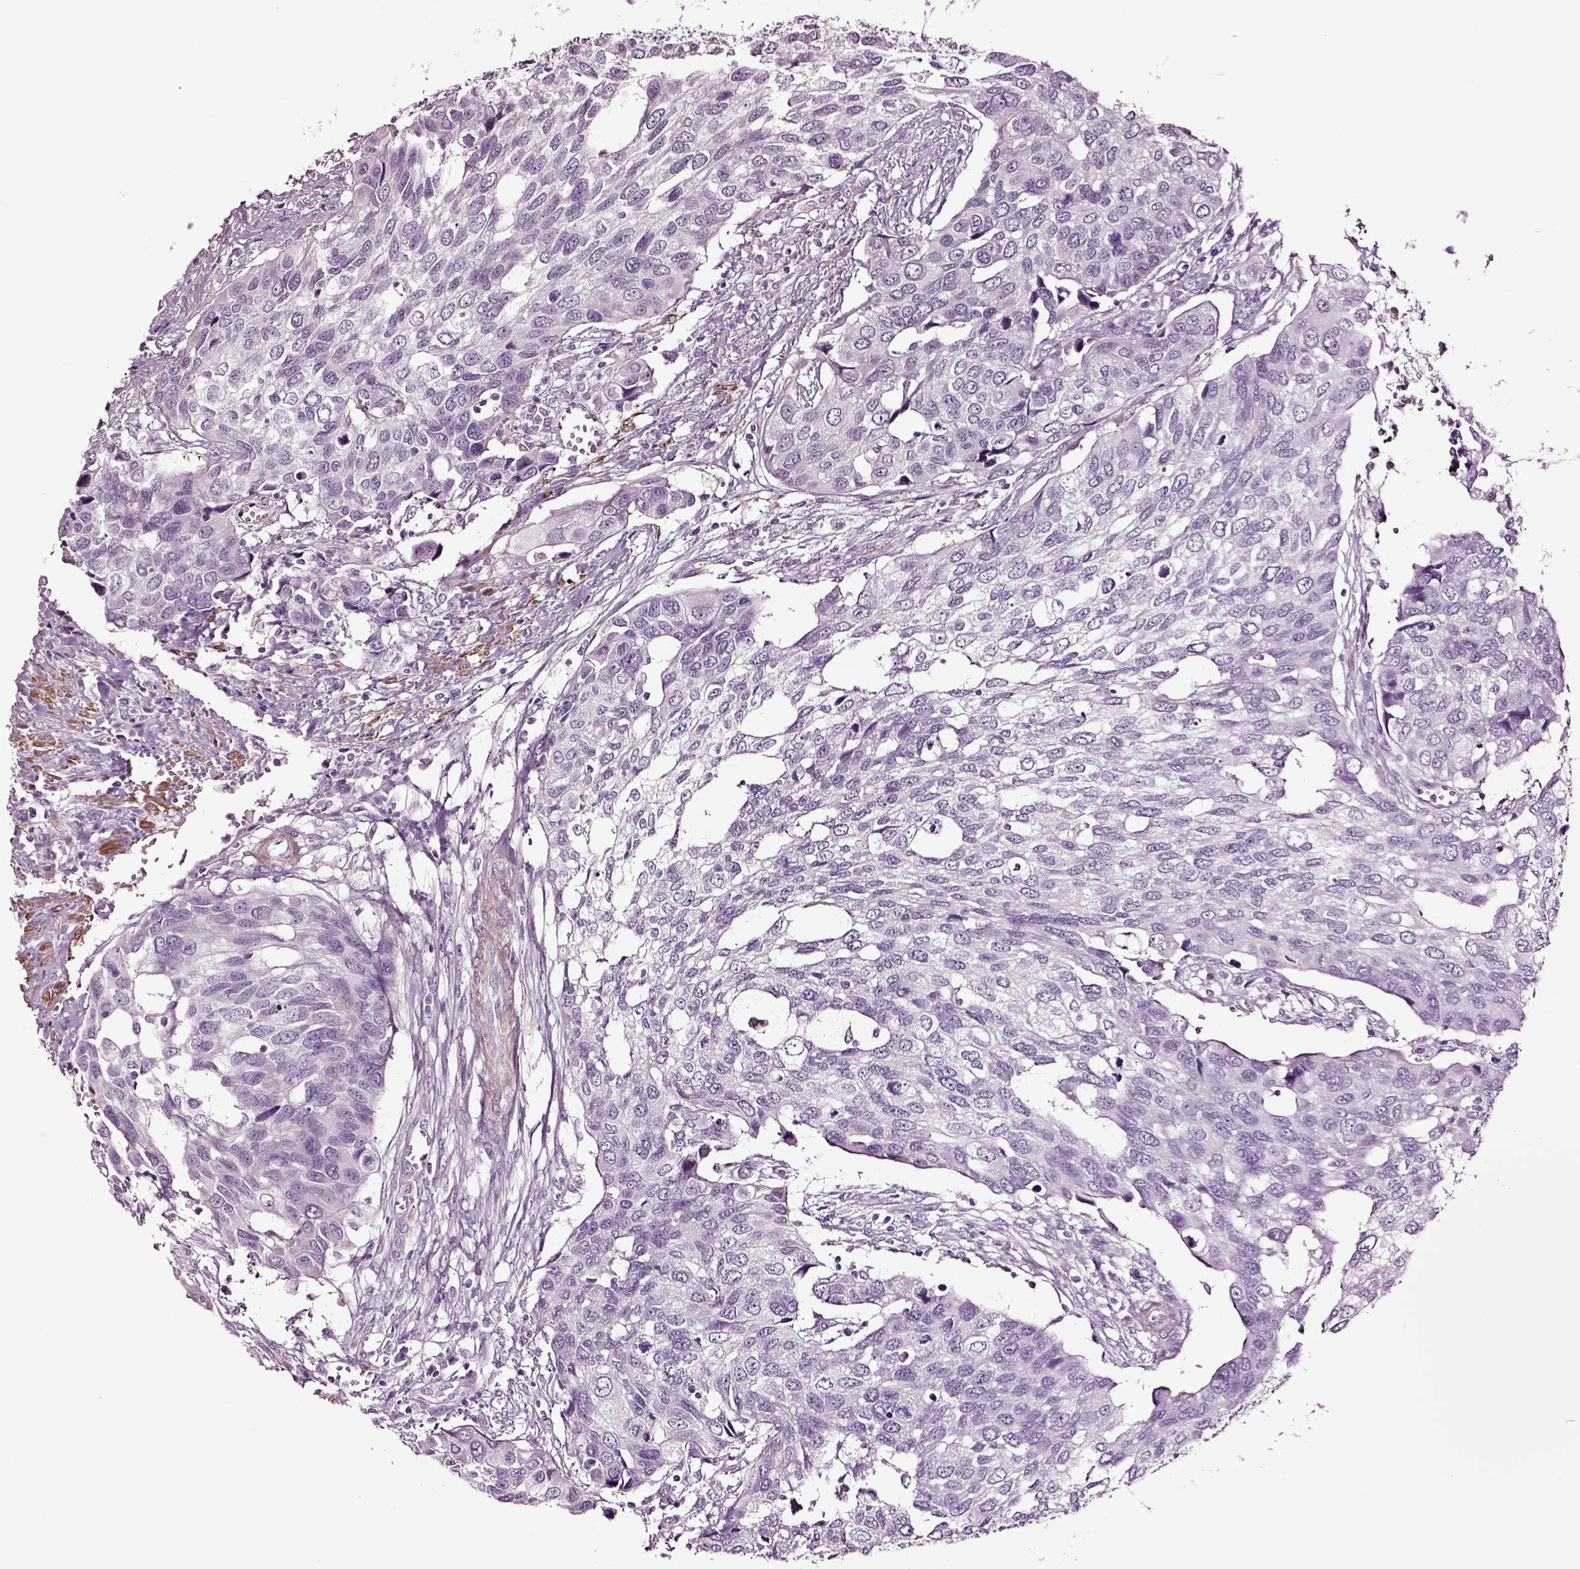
{"staining": {"intensity": "negative", "quantity": "none", "location": "none"}, "tissue": "urothelial cancer", "cell_type": "Tumor cells", "image_type": "cancer", "snomed": [{"axis": "morphology", "description": "Urothelial carcinoma, High grade"}, {"axis": "topography", "description": "Urinary bladder"}], "caption": "Image shows no significant protein positivity in tumor cells of high-grade urothelial carcinoma. (Brightfield microscopy of DAB (3,3'-diaminobenzidine) immunohistochemistry at high magnification).", "gene": "SOX10", "patient": {"sex": "male", "age": 60}}